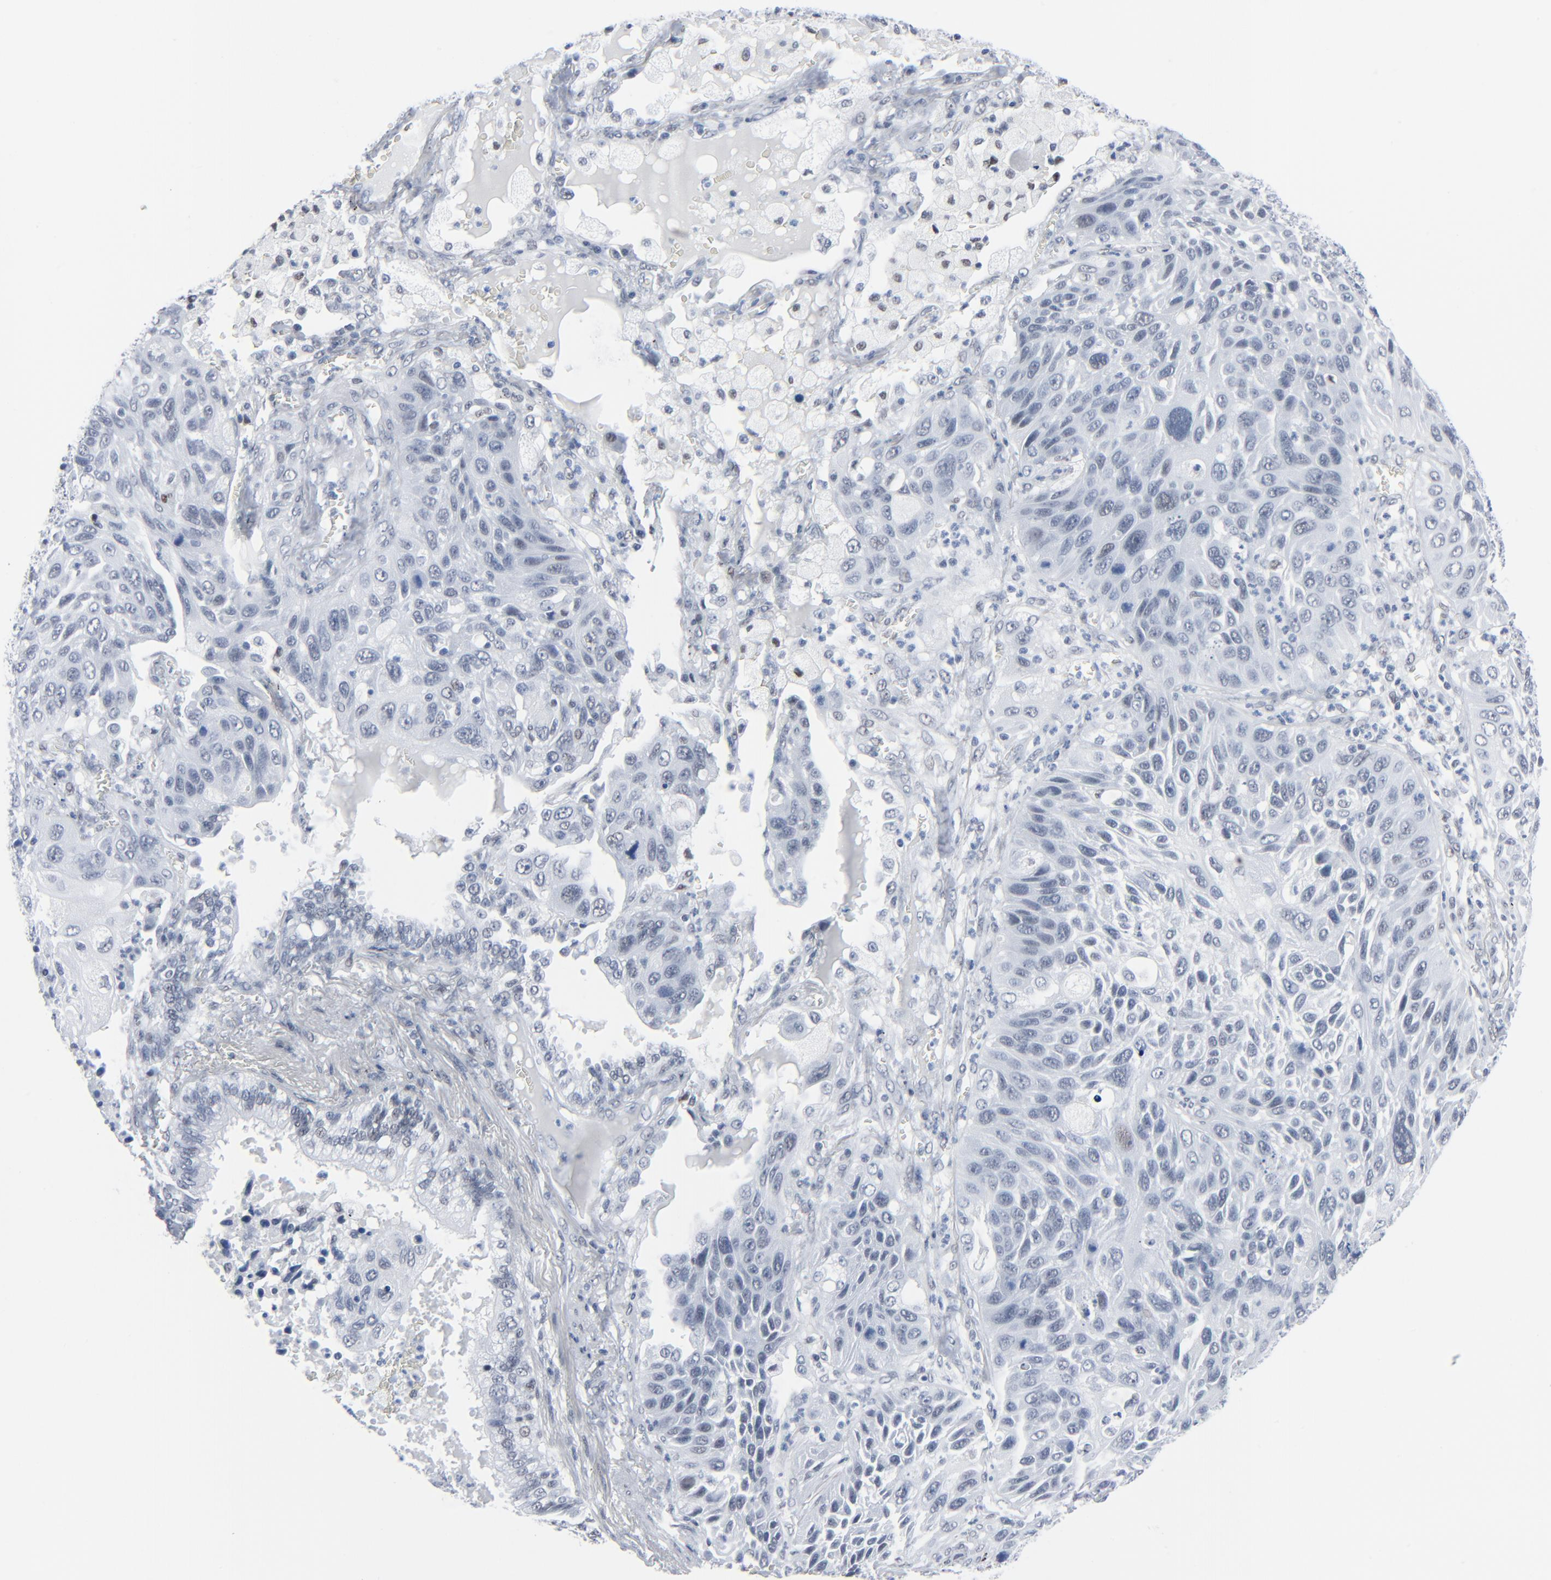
{"staining": {"intensity": "negative", "quantity": "none", "location": "none"}, "tissue": "lung cancer", "cell_type": "Tumor cells", "image_type": "cancer", "snomed": [{"axis": "morphology", "description": "Squamous cell carcinoma, NOS"}, {"axis": "topography", "description": "Lung"}], "caption": "Tumor cells are negative for protein expression in human lung cancer (squamous cell carcinoma). (DAB (3,3'-diaminobenzidine) IHC visualized using brightfield microscopy, high magnification).", "gene": "SIRT1", "patient": {"sex": "female", "age": 76}}